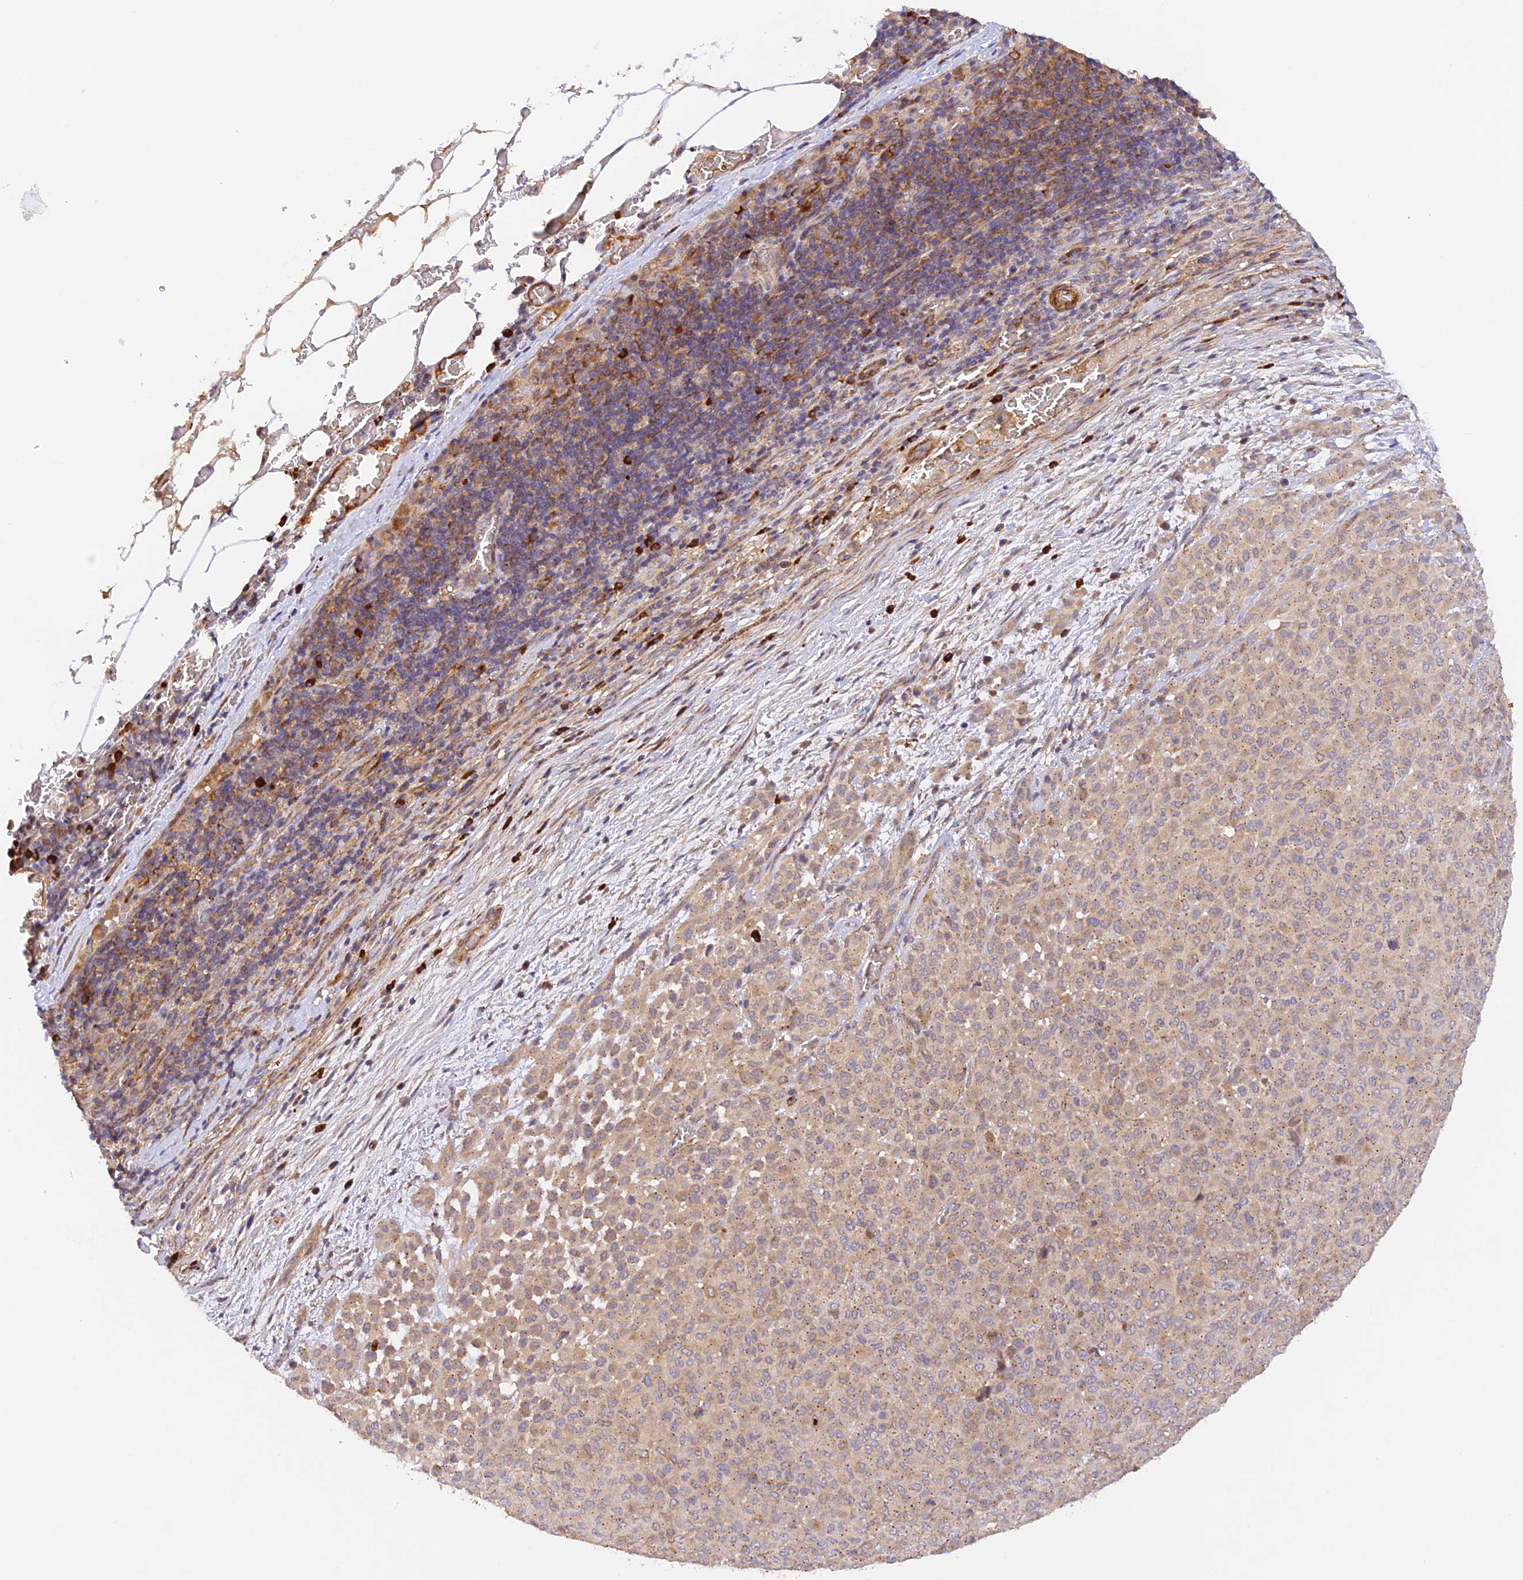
{"staining": {"intensity": "weak", "quantity": "<25%", "location": "cytoplasmic/membranous"}, "tissue": "melanoma", "cell_type": "Tumor cells", "image_type": "cancer", "snomed": [{"axis": "morphology", "description": "Malignant melanoma, Metastatic site"}, {"axis": "topography", "description": "Skin"}], "caption": "Immunohistochemistry (IHC) histopathology image of human melanoma stained for a protein (brown), which shows no expression in tumor cells.", "gene": "WDFY4", "patient": {"sex": "female", "age": 81}}